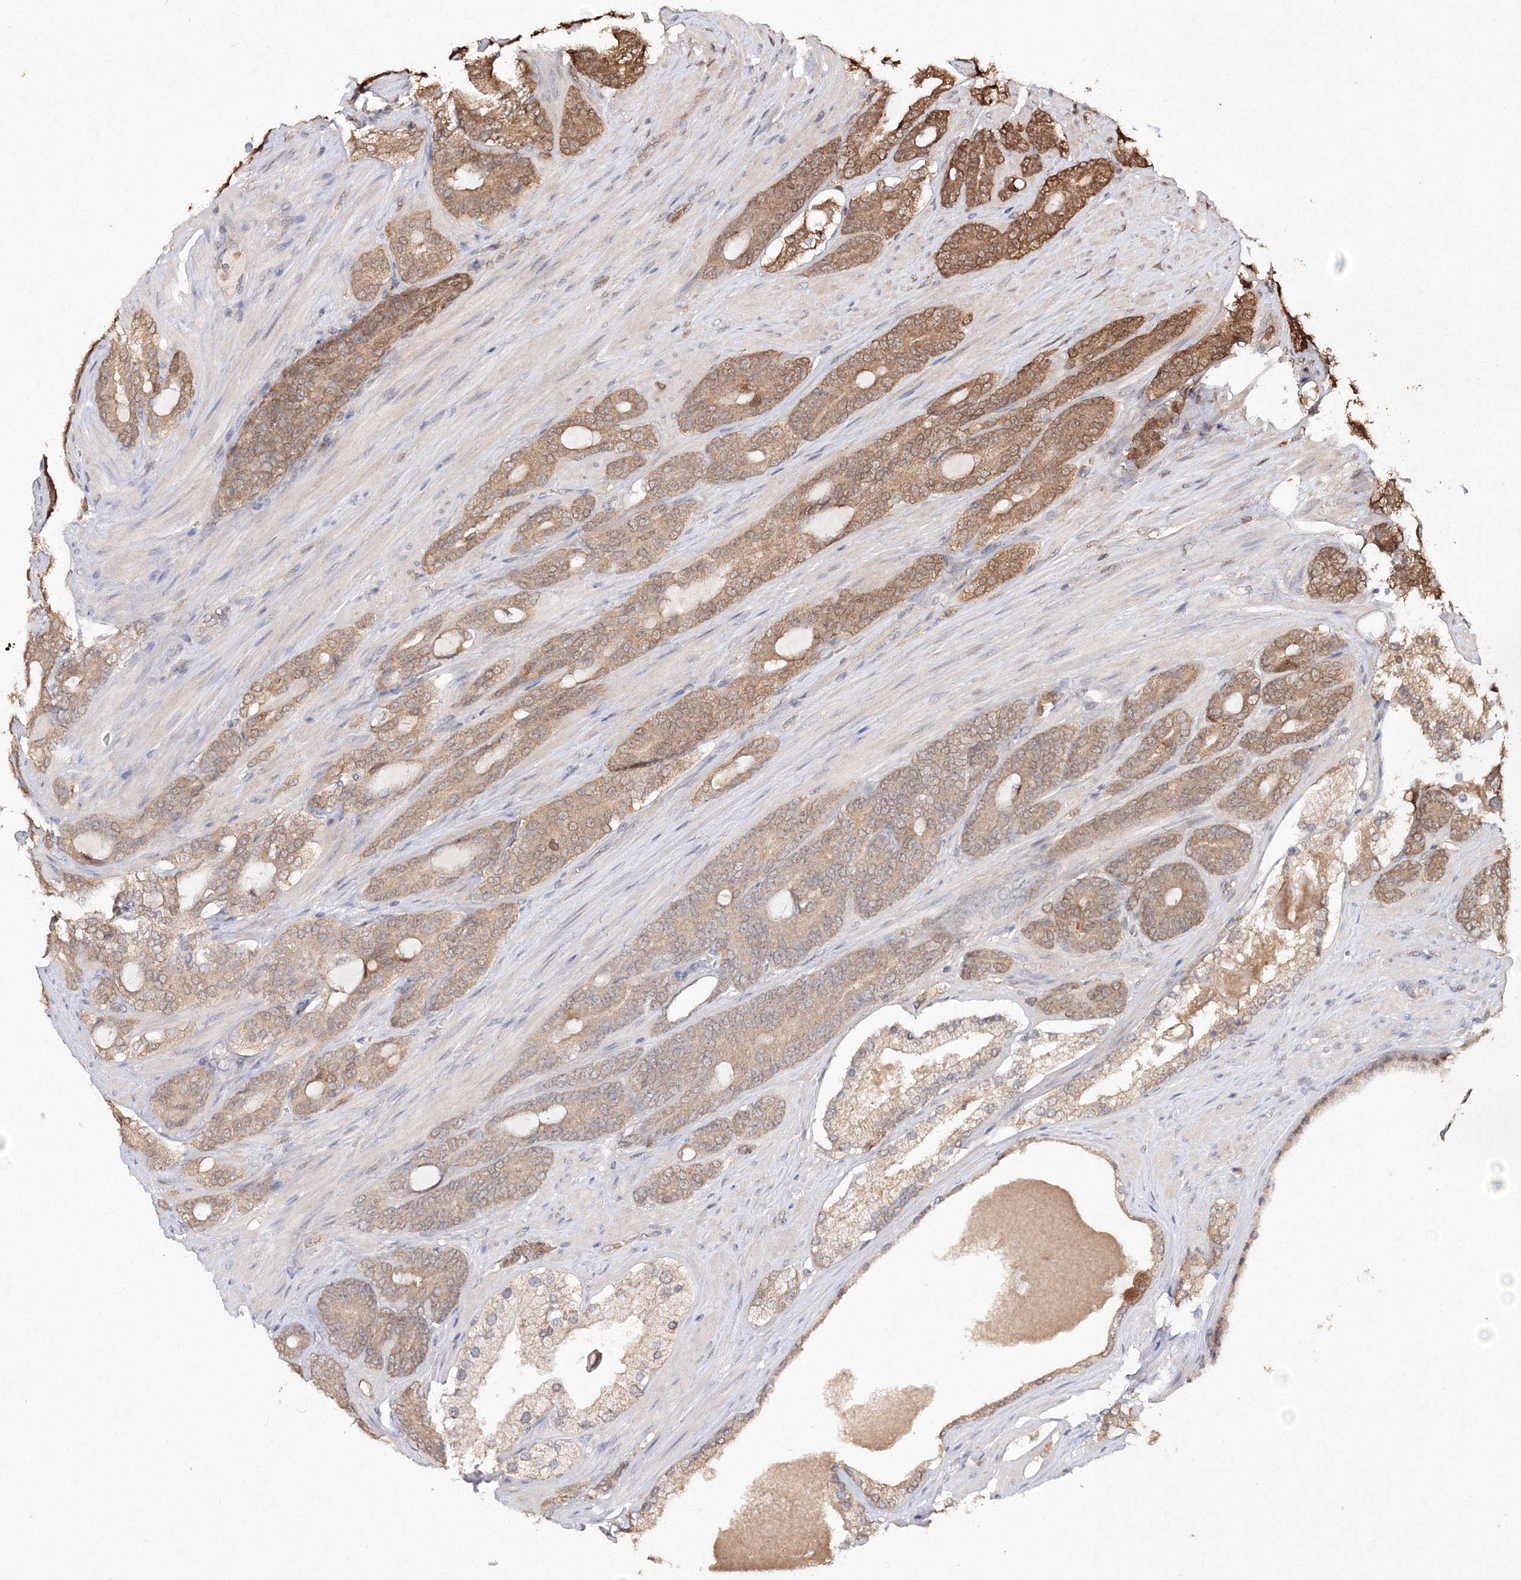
{"staining": {"intensity": "moderate", "quantity": ">75%", "location": "cytoplasmic/membranous"}, "tissue": "prostate cancer", "cell_type": "Tumor cells", "image_type": "cancer", "snomed": [{"axis": "morphology", "description": "Adenocarcinoma, Low grade"}, {"axis": "topography", "description": "Prostate"}], "caption": "The micrograph shows staining of prostate cancer (adenocarcinoma (low-grade)), revealing moderate cytoplasmic/membranous protein positivity (brown color) within tumor cells.", "gene": "S100A11", "patient": {"sex": "male", "age": 63}}